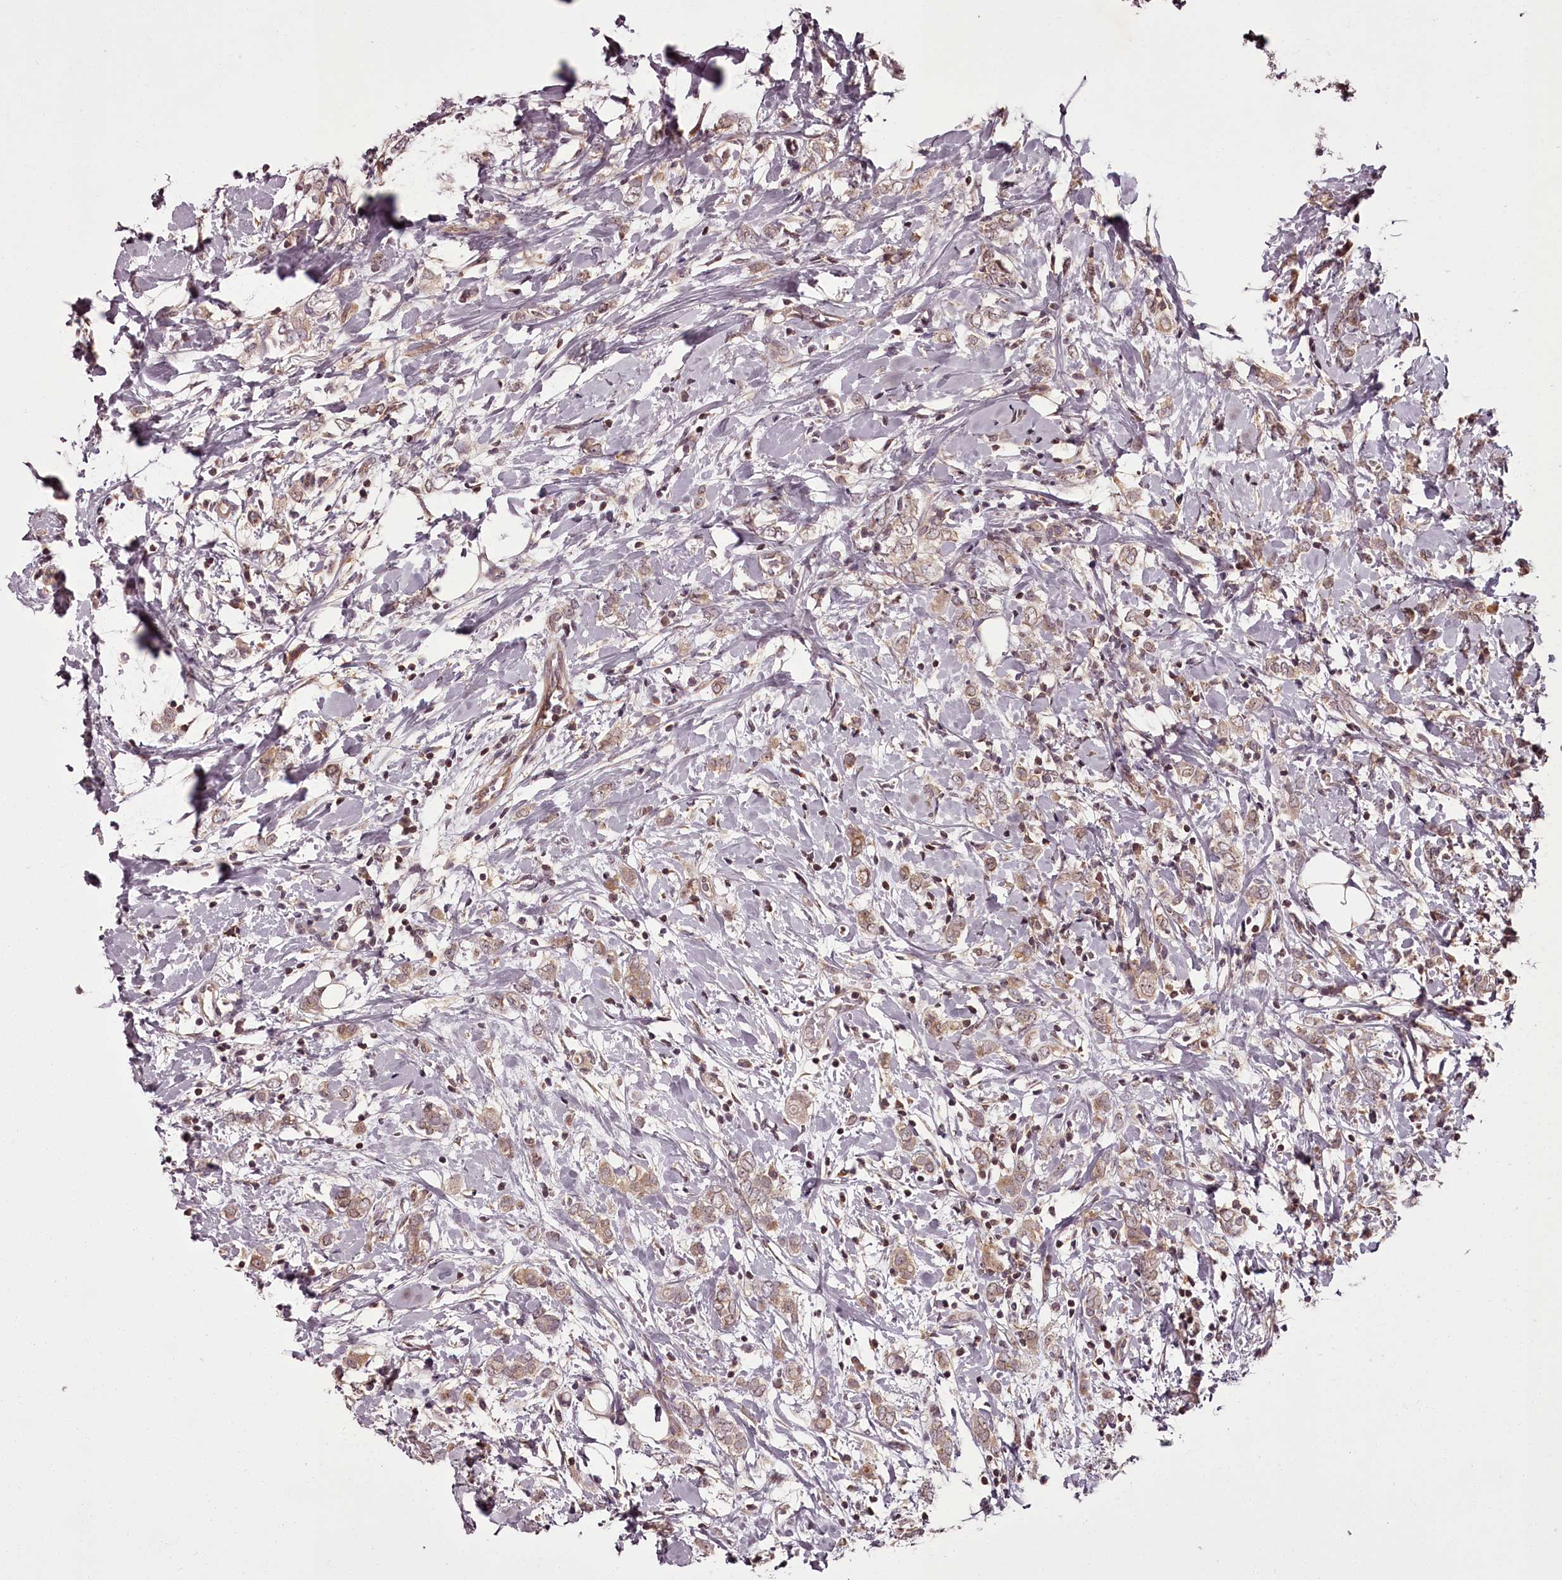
{"staining": {"intensity": "weak", "quantity": ">75%", "location": "cytoplasmic/membranous"}, "tissue": "breast cancer", "cell_type": "Tumor cells", "image_type": "cancer", "snomed": [{"axis": "morphology", "description": "Normal tissue, NOS"}, {"axis": "morphology", "description": "Lobular carcinoma"}, {"axis": "topography", "description": "Breast"}], "caption": "Protein staining of breast cancer tissue exhibits weak cytoplasmic/membranous positivity in about >75% of tumor cells.", "gene": "CCDC92", "patient": {"sex": "female", "age": 47}}